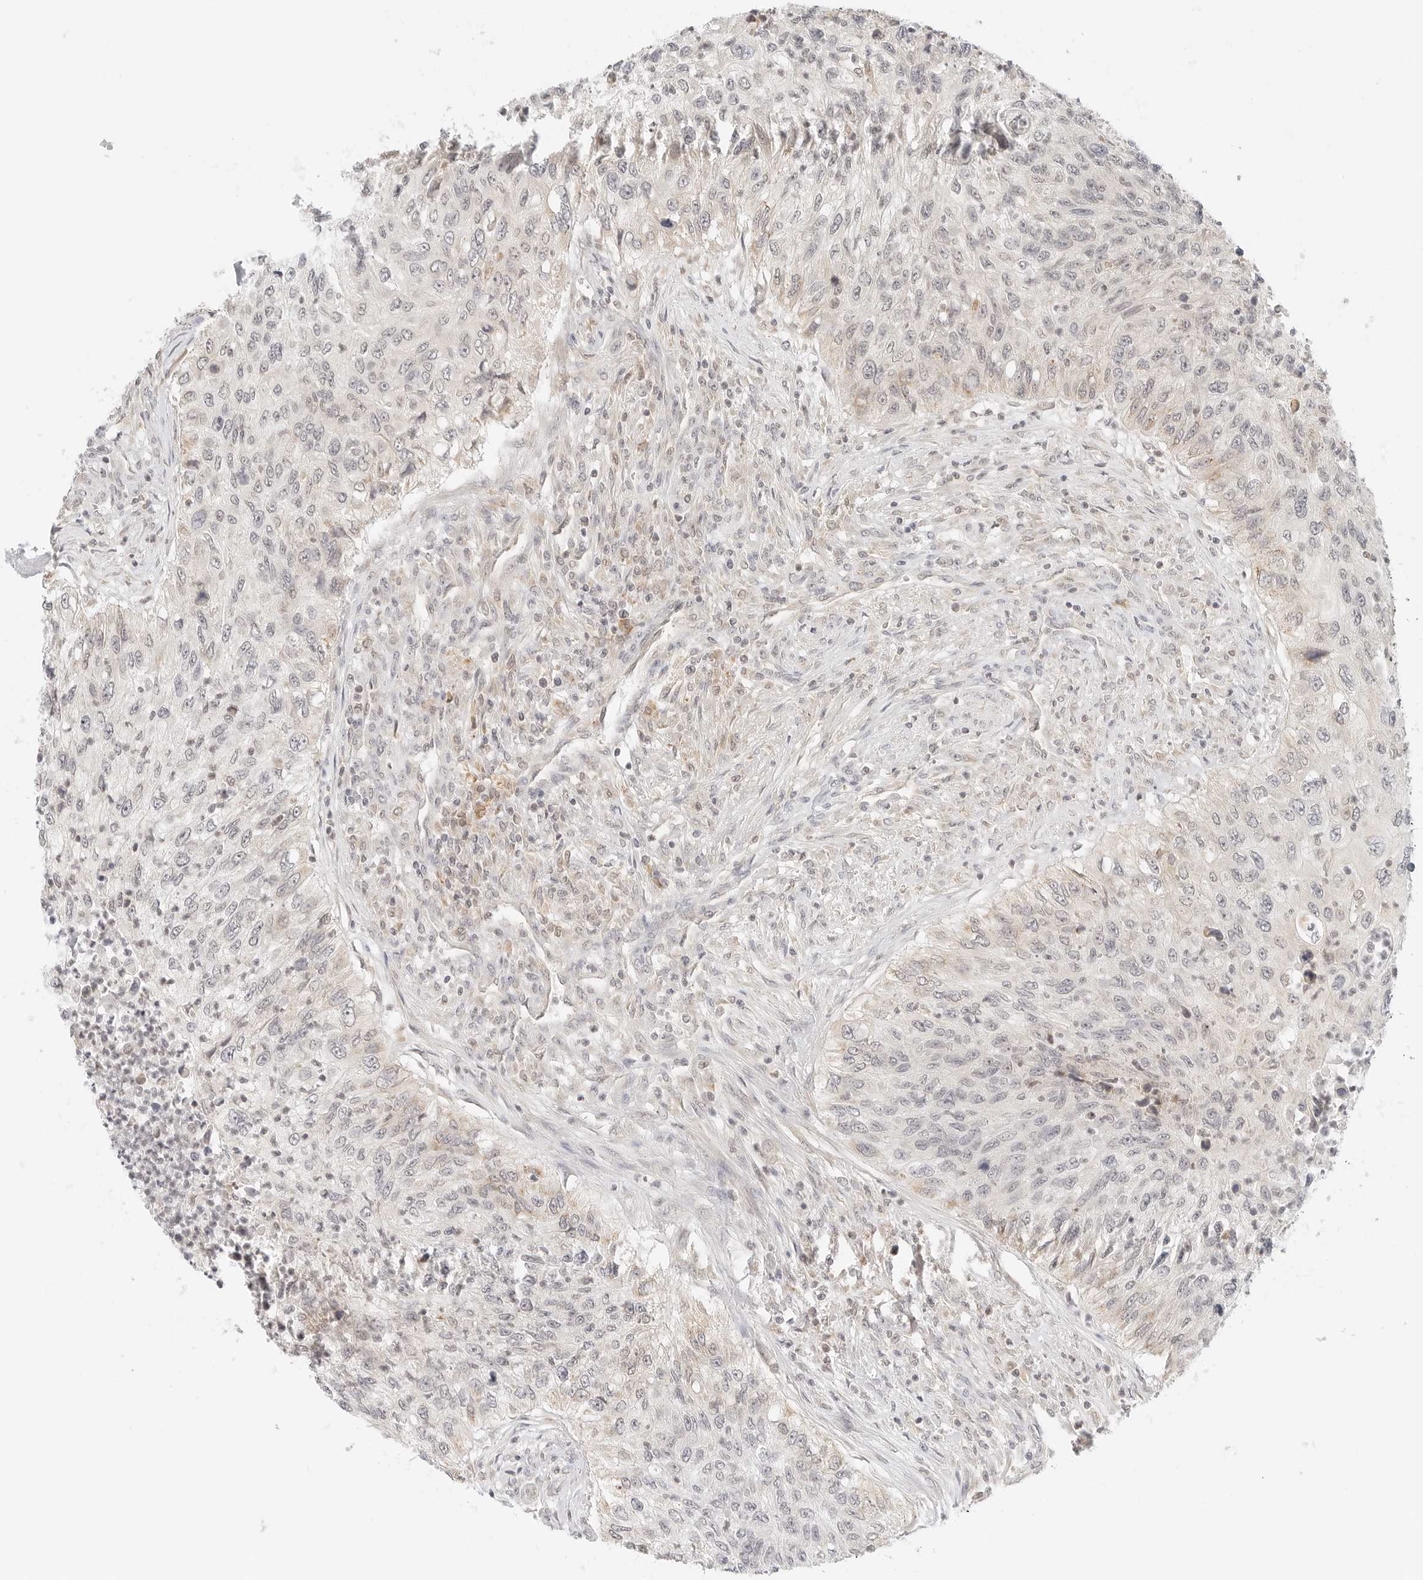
{"staining": {"intensity": "negative", "quantity": "none", "location": "none"}, "tissue": "urothelial cancer", "cell_type": "Tumor cells", "image_type": "cancer", "snomed": [{"axis": "morphology", "description": "Urothelial carcinoma, High grade"}, {"axis": "topography", "description": "Urinary bladder"}], "caption": "Immunohistochemistry (IHC) histopathology image of neoplastic tissue: urothelial cancer stained with DAB (3,3'-diaminobenzidine) displays no significant protein positivity in tumor cells.", "gene": "NEO1", "patient": {"sex": "female", "age": 60}}